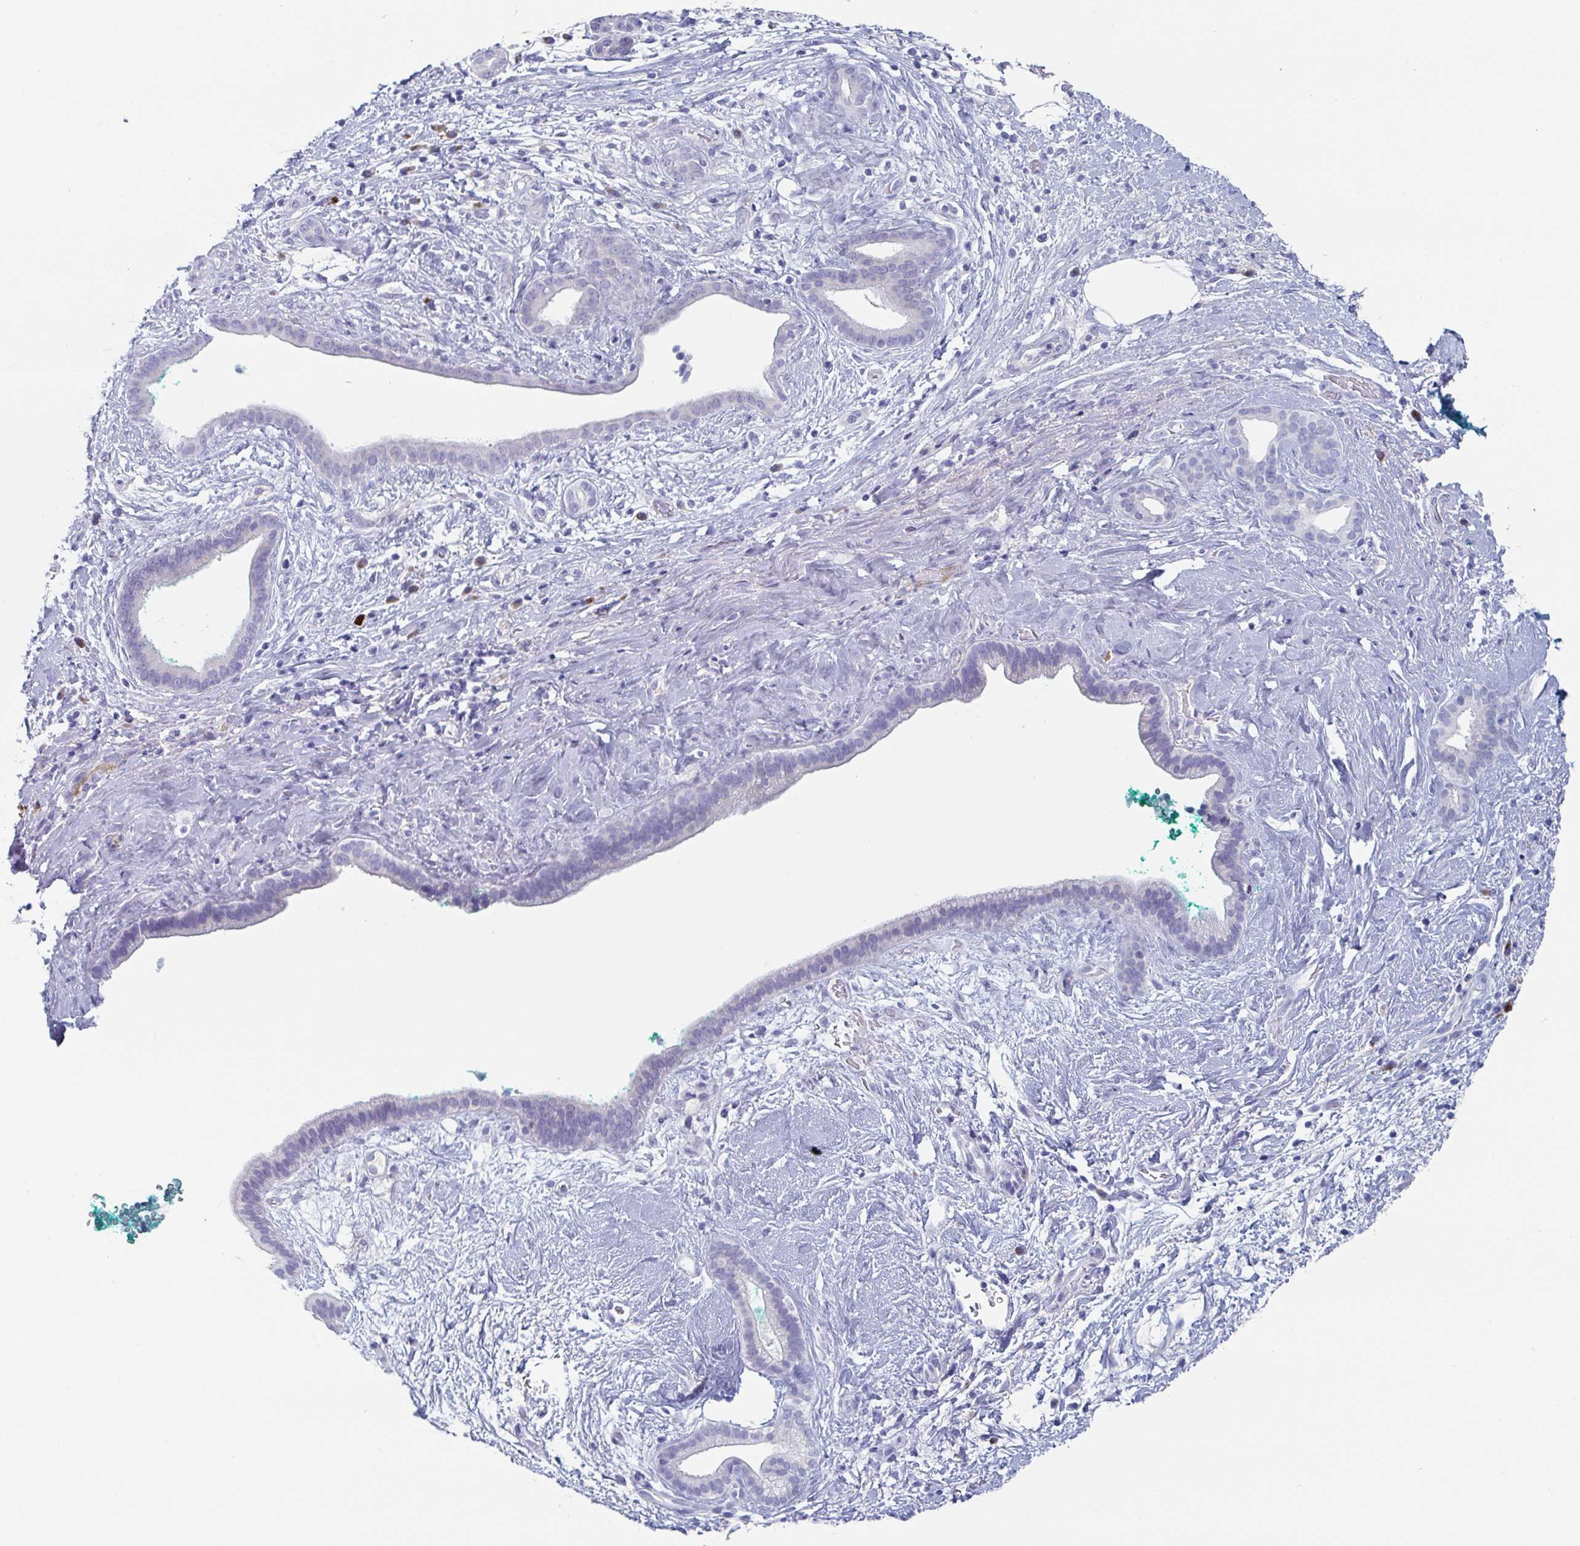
{"staining": {"intensity": "negative", "quantity": "none", "location": "none"}, "tissue": "pancreatic cancer", "cell_type": "Tumor cells", "image_type": "cancer", "snomed": [{"axis": "morphology", "description": "Adenocarcinoma, NOS"}, {"axis": "topography", "description": "Pancreas"}], "caption": "Protein analysis of pancreatic cancer exhibits no significant expression in tumor cells.", "gene": "NT5C3B", "patient": {"sex": "male", "age": 78}}